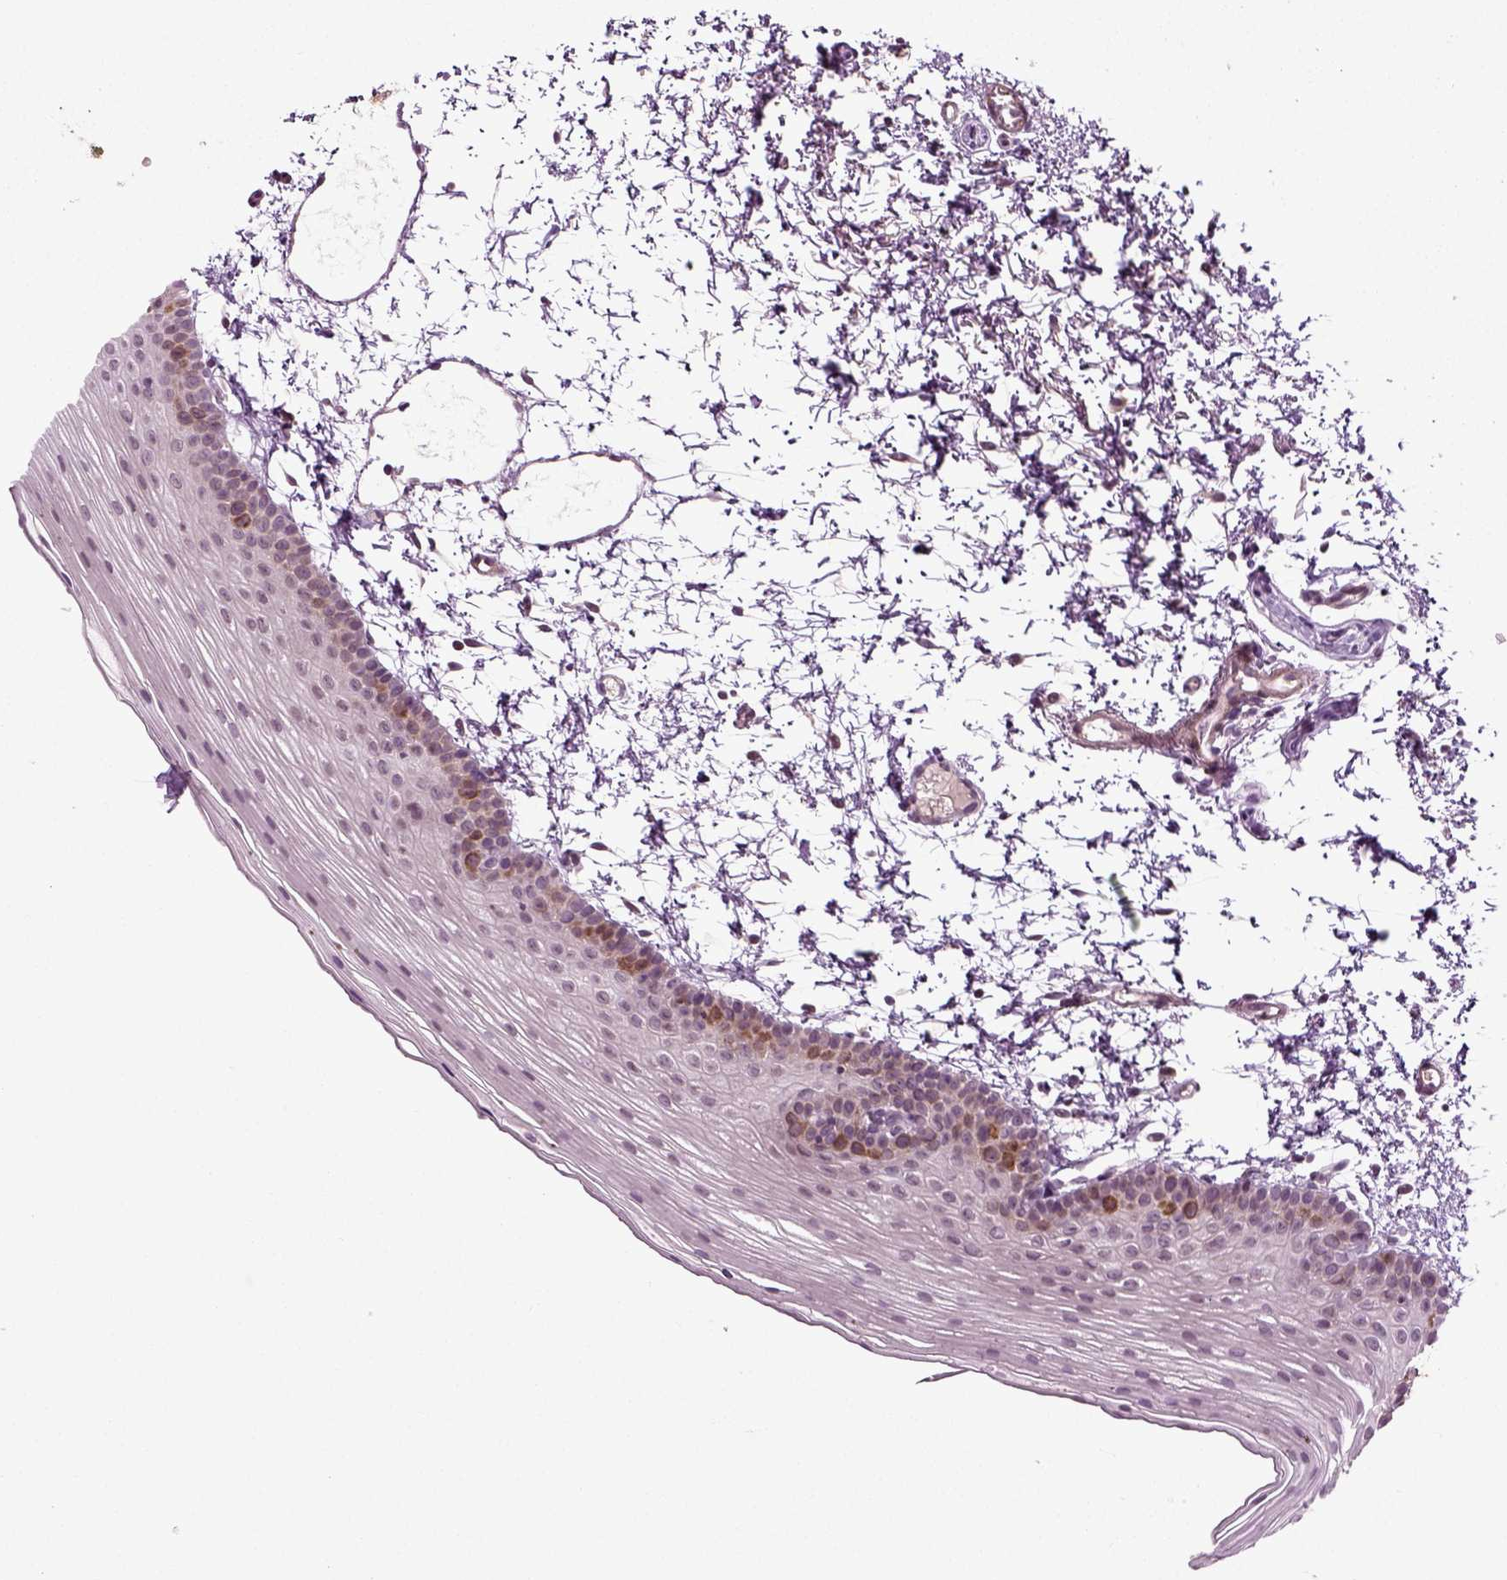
{"staining": {"intensity": "strong", "quantity": "<25%", "location": "cytoplasmic/membranous"}, "tissue": "oral mucosa", "cell_type": "Squamous epithelial cells", "image_type": "normal", "snomed": [{"axis": "morphology", "description": "Normal tissue, NOS"}, {"axis": "topography", "description": "Oral tissue"}], "caption": "Squamous epithelial cells display medium levels of strong cytoplasmic/membranous expression in about <25% of cells in benign oral mucosa.", "gene": "KNSTRN", "patient": {"sex": "female", "age": 57}}